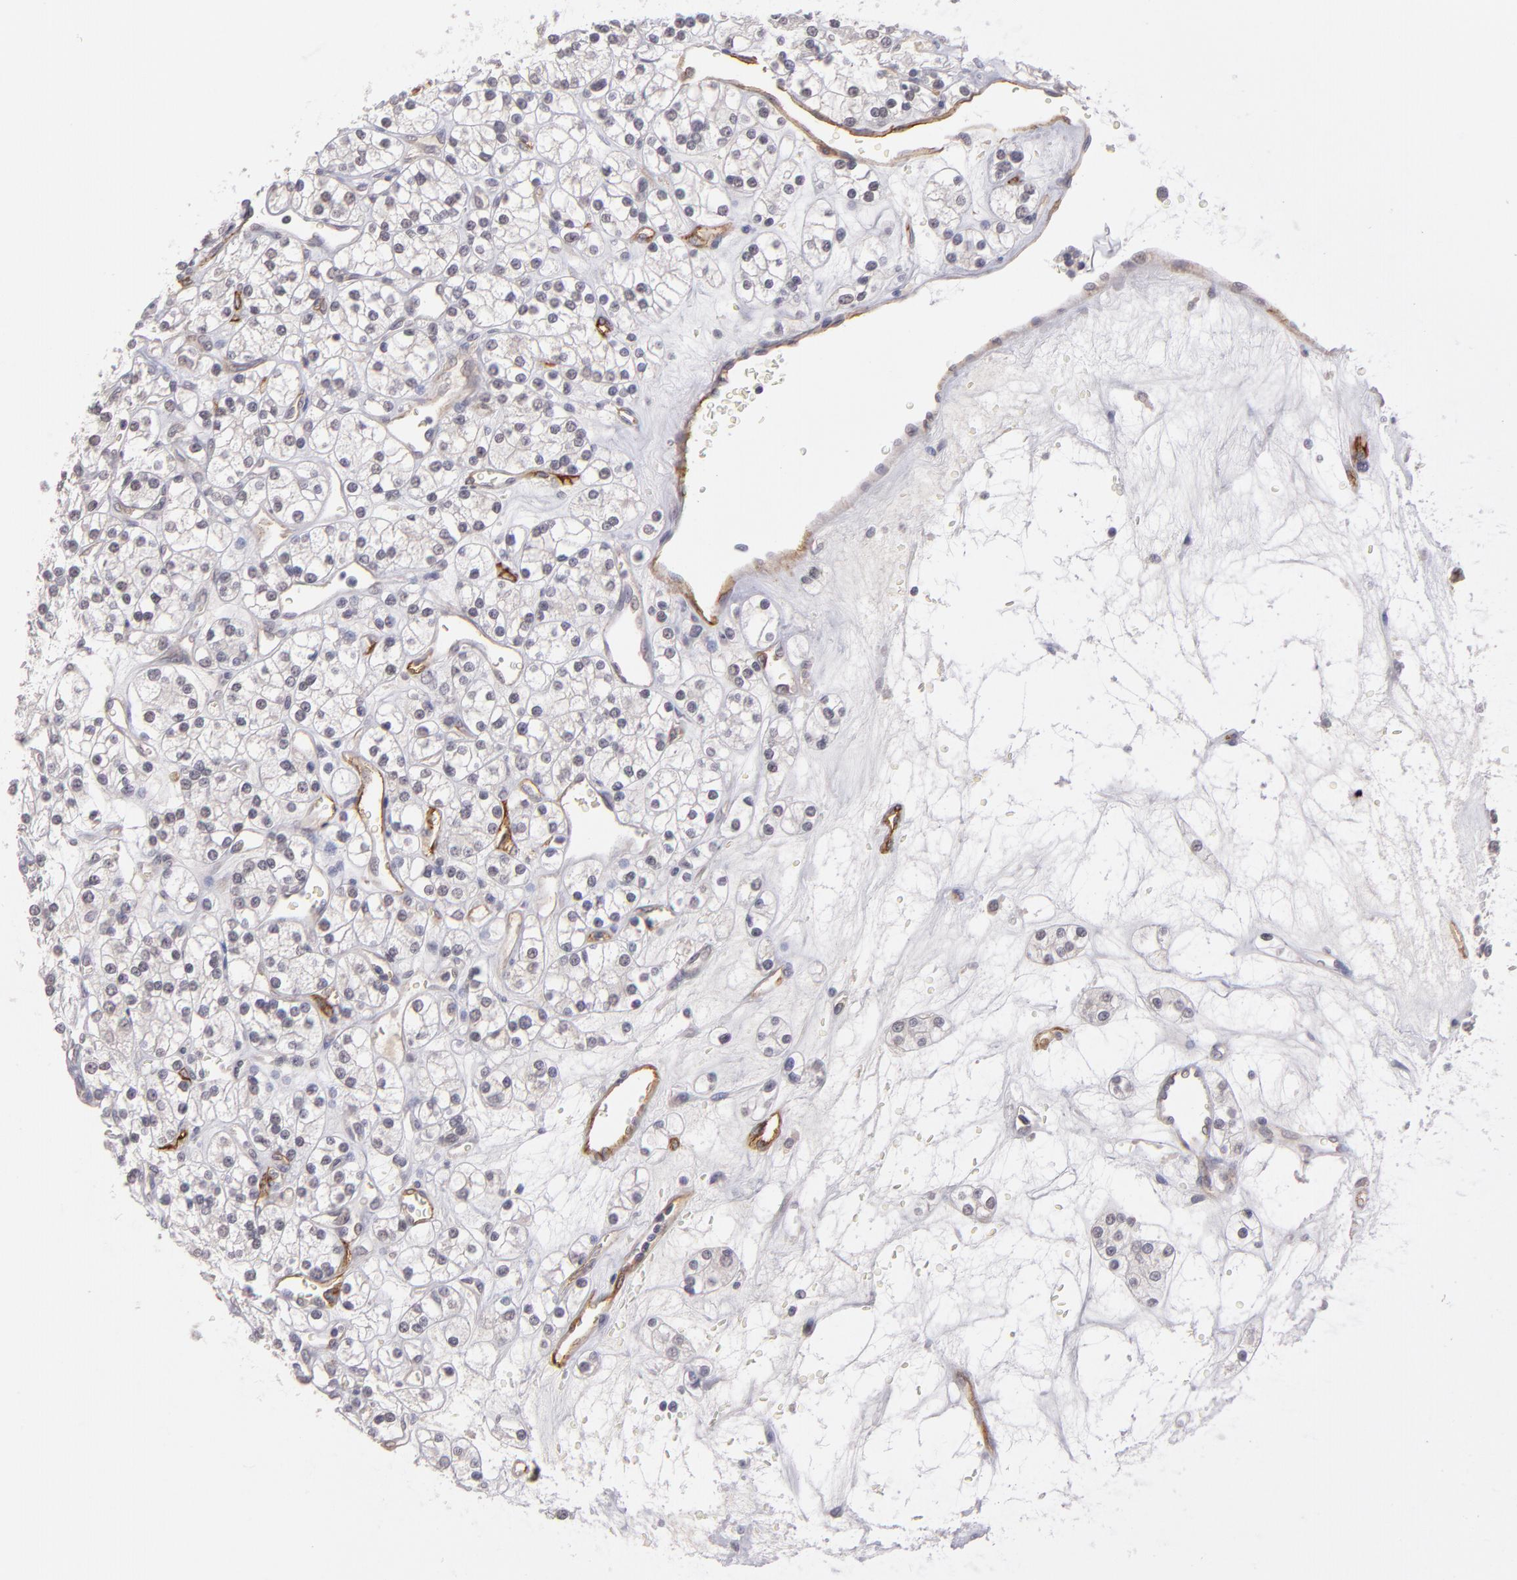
{"staining": {"intensity": "negative", "quantity": "none", "location": "none"}, "tissue": "renal cancer", "cell_type": "Tumor cells", "image_type": "cancer", "snomed": [{"axis": "morphology", "description": "Adenocarcinoma, NOS"}, {"axis": "topography", "description": "Kidney"}], "caption": "This is a photomicrograph of IHC staining of renal cancer, which shows no positivity in tumor cells.", "gene": "THBD", "patient": {"sex": "female", "age": 62}}